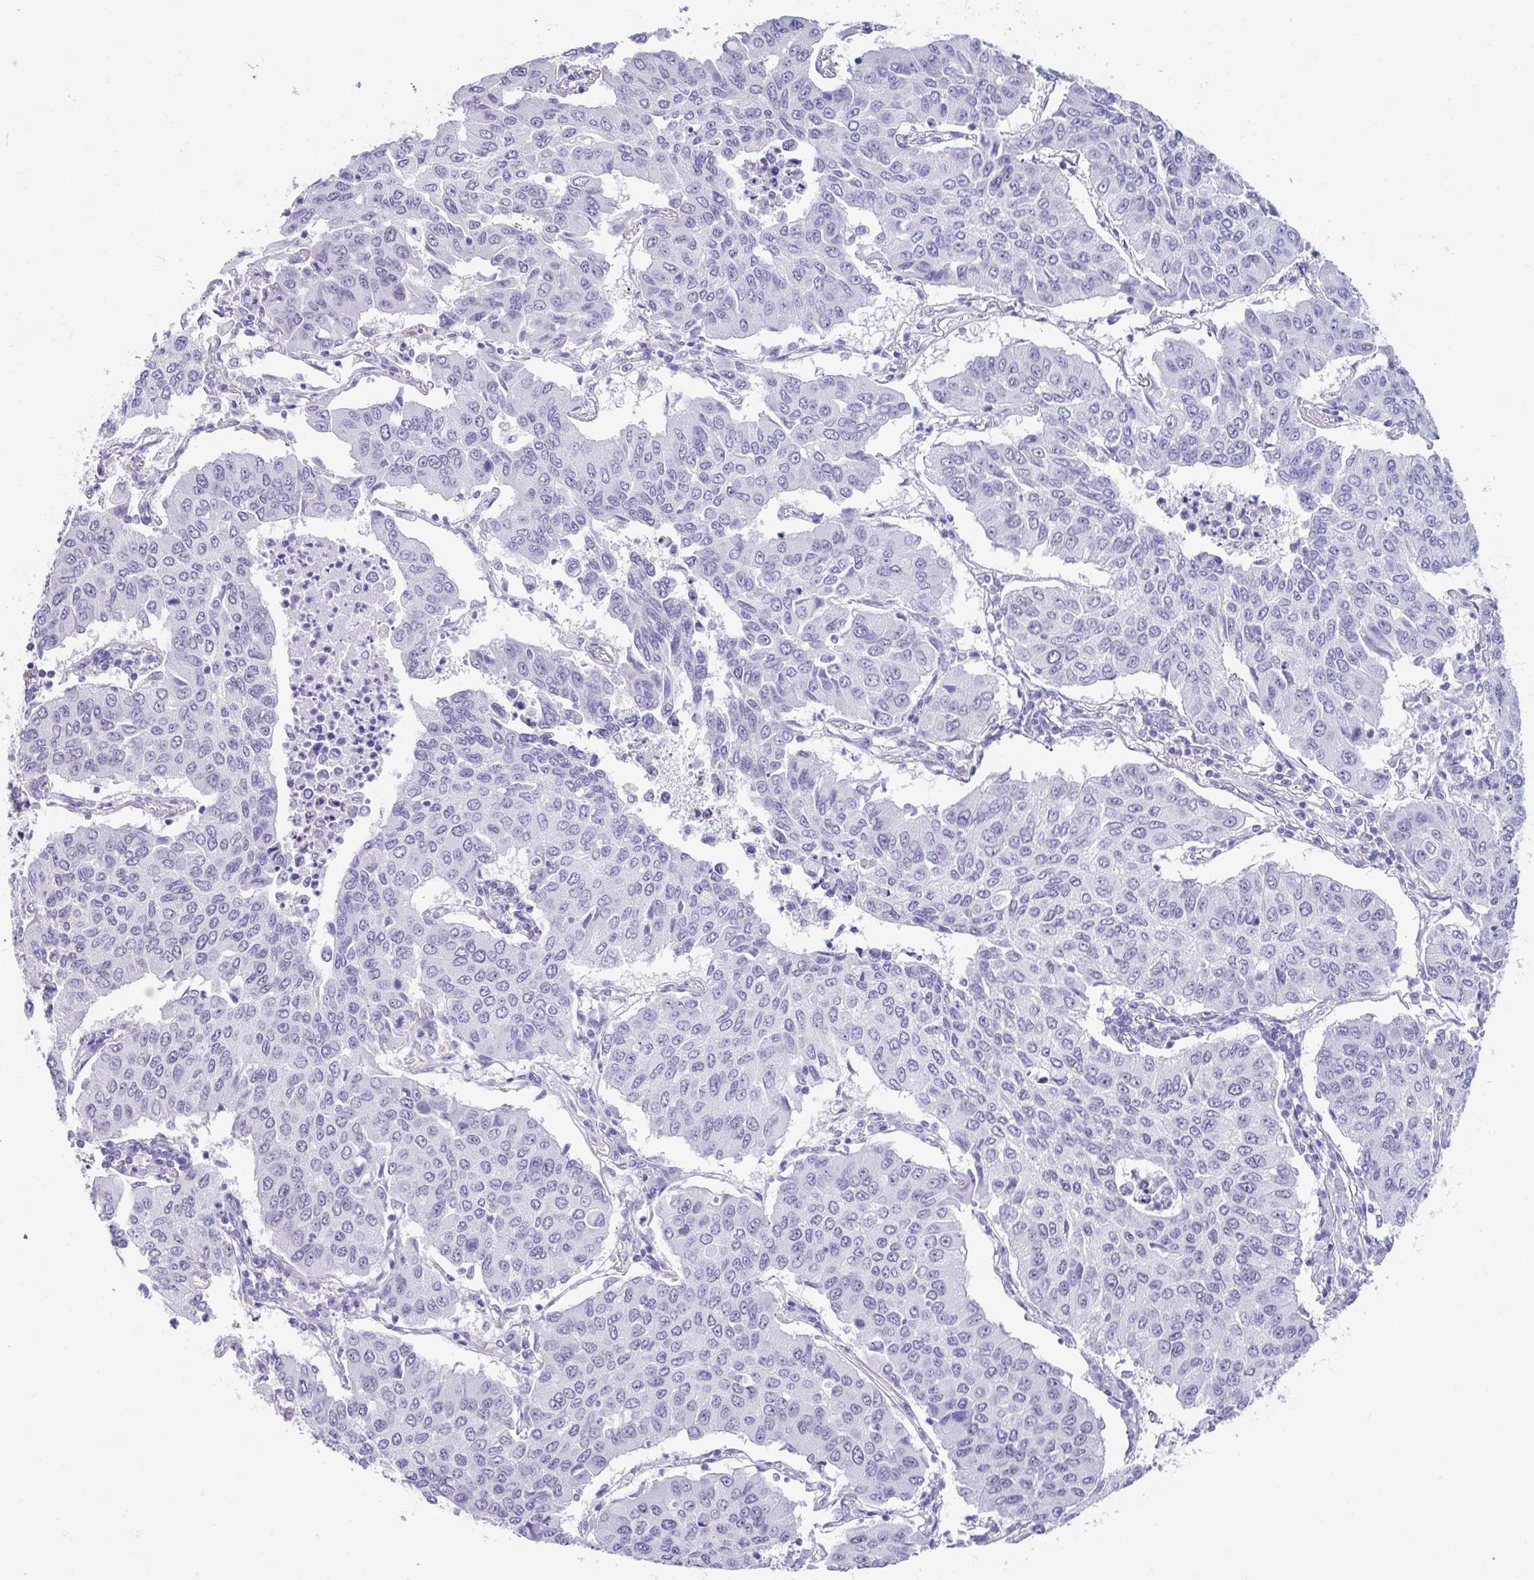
{"staining": {"intensity": "negative", "quantity": "none", "location": "none"}, "tissue": "lung cancer", "cell_type": "Tumor cells", "image_type": "cancer", "snomed": [{"axis": "morphology", "description": "Squamous cell carcinoma, NOS"}, {"axis": "topography", "description": "Lung"}], "caption": "Tumor cells are negative for brown protein staining in lung squamous cell carcinoma.", "gene": "DCAF17", "patient": {"sex": "male", "age": 74}}